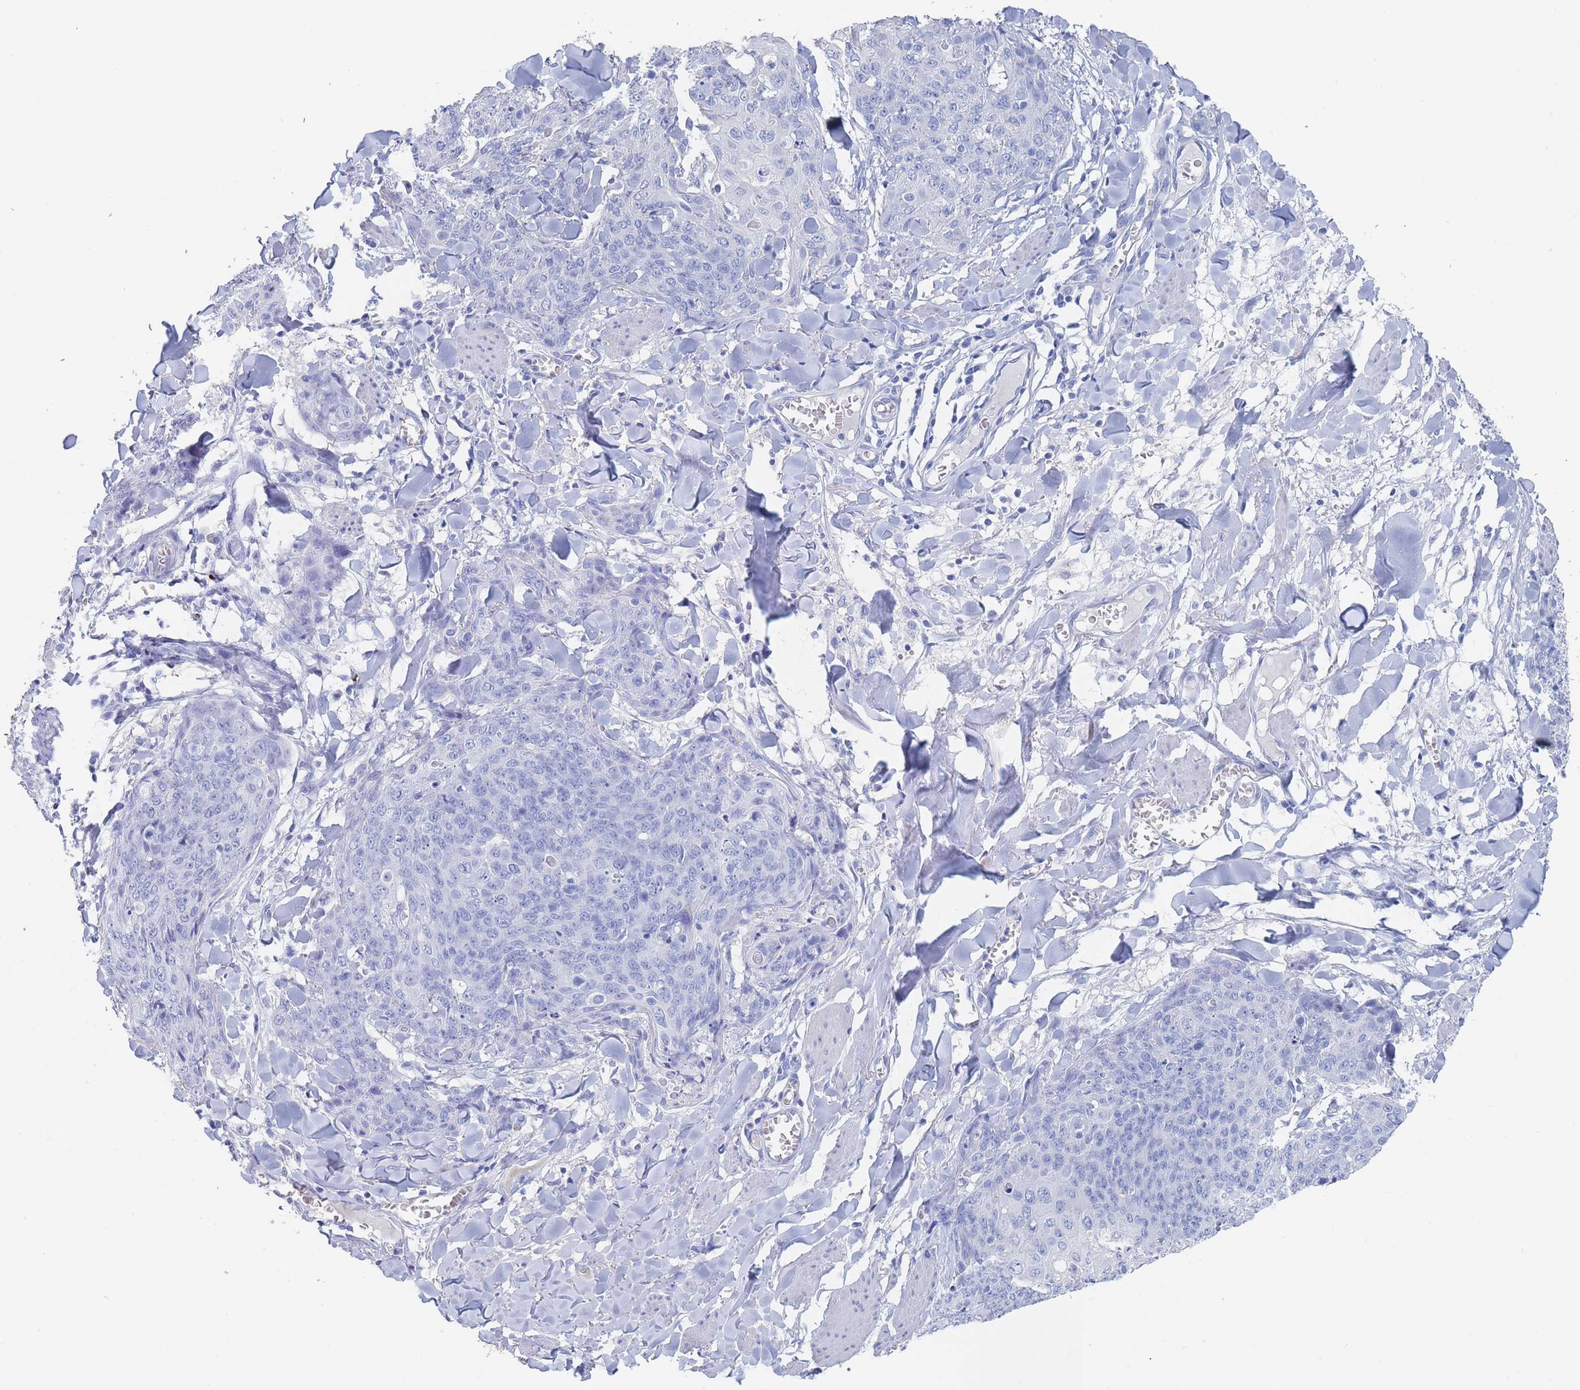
{"staining": {"intensity": "negative", "quantity": "none", "location": "none"}, "tissue": "skin cancer", "cell_type": "Tumor cells", "image_type": "cancer", "snomed": [{"axis": "morphology", "description": "Squamous cell carcinoma, NOS"}, {"axis": "topography", "description": "Skin"}, {"axis": "topography", "description": "Vulva"}], "caption": "An IHC histopathology image of skin squamous cell carcinoma is shown. There is no staining in tumor cells of skin squamous cell carcinoma.", "gene": "SLC25A35", "patient": {"sex": "female", "age": 85}}